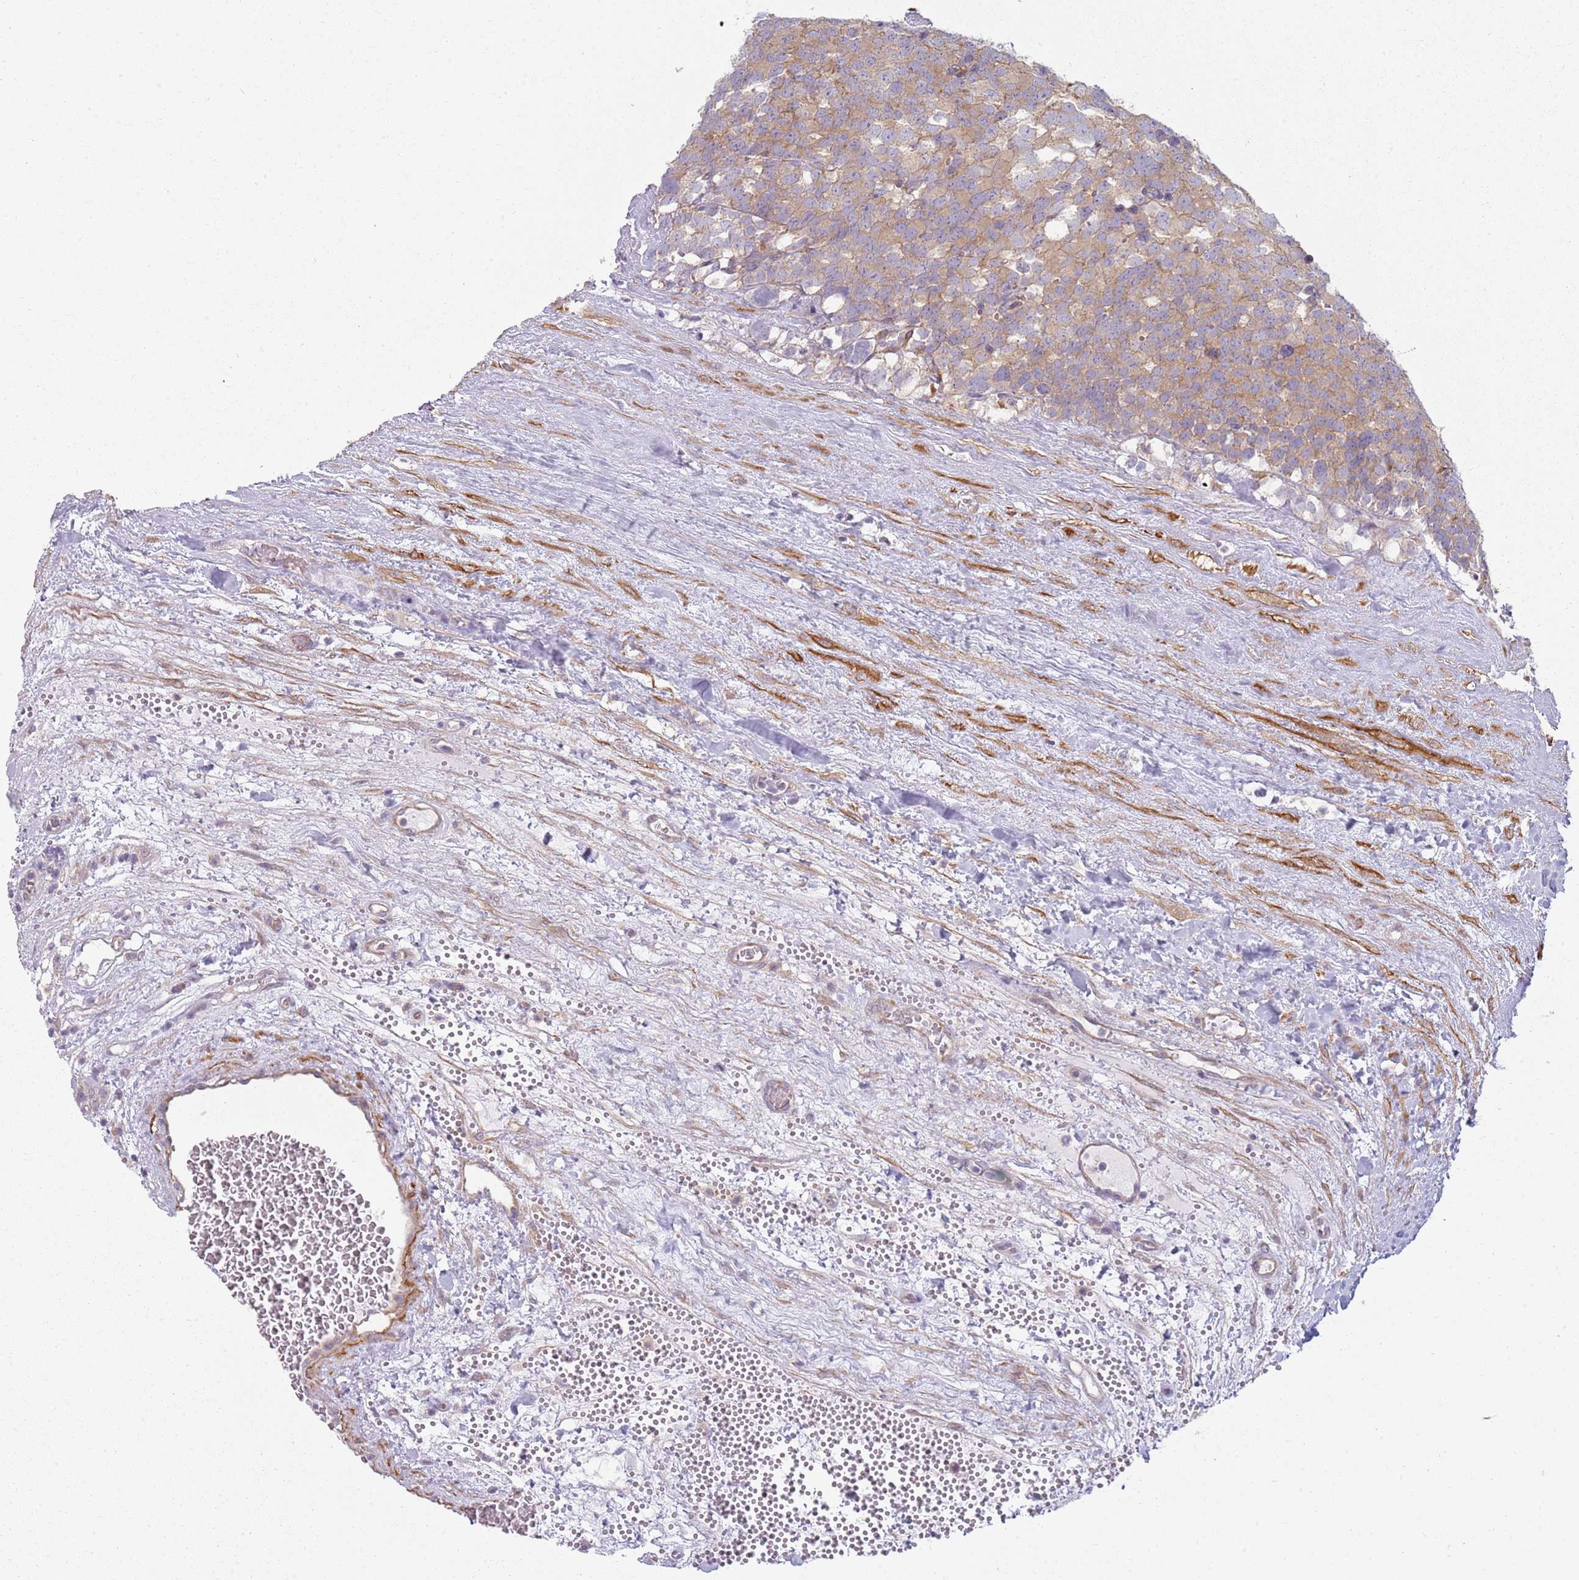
{"staining": {"intensity": "moderate", "quantity": ">75%", "location": "cytoplasmic/membranous"}, "tissue": "testis cancer", "cell_type": "Tumor cells", "image_type": "cancer", "snomed": [{"axis": "morphology", "description": "Seminoma, NOS"}, {"axis": "topography", "description": "Testis"}], "caption": "Tumor cells exhibit medium levels of moderate cytoplasmic/membranous expression in approximately >75% of cells in testis seminoma.", "gene": "SLC26A6", "patient": {"sex": "male", "age": 71}}